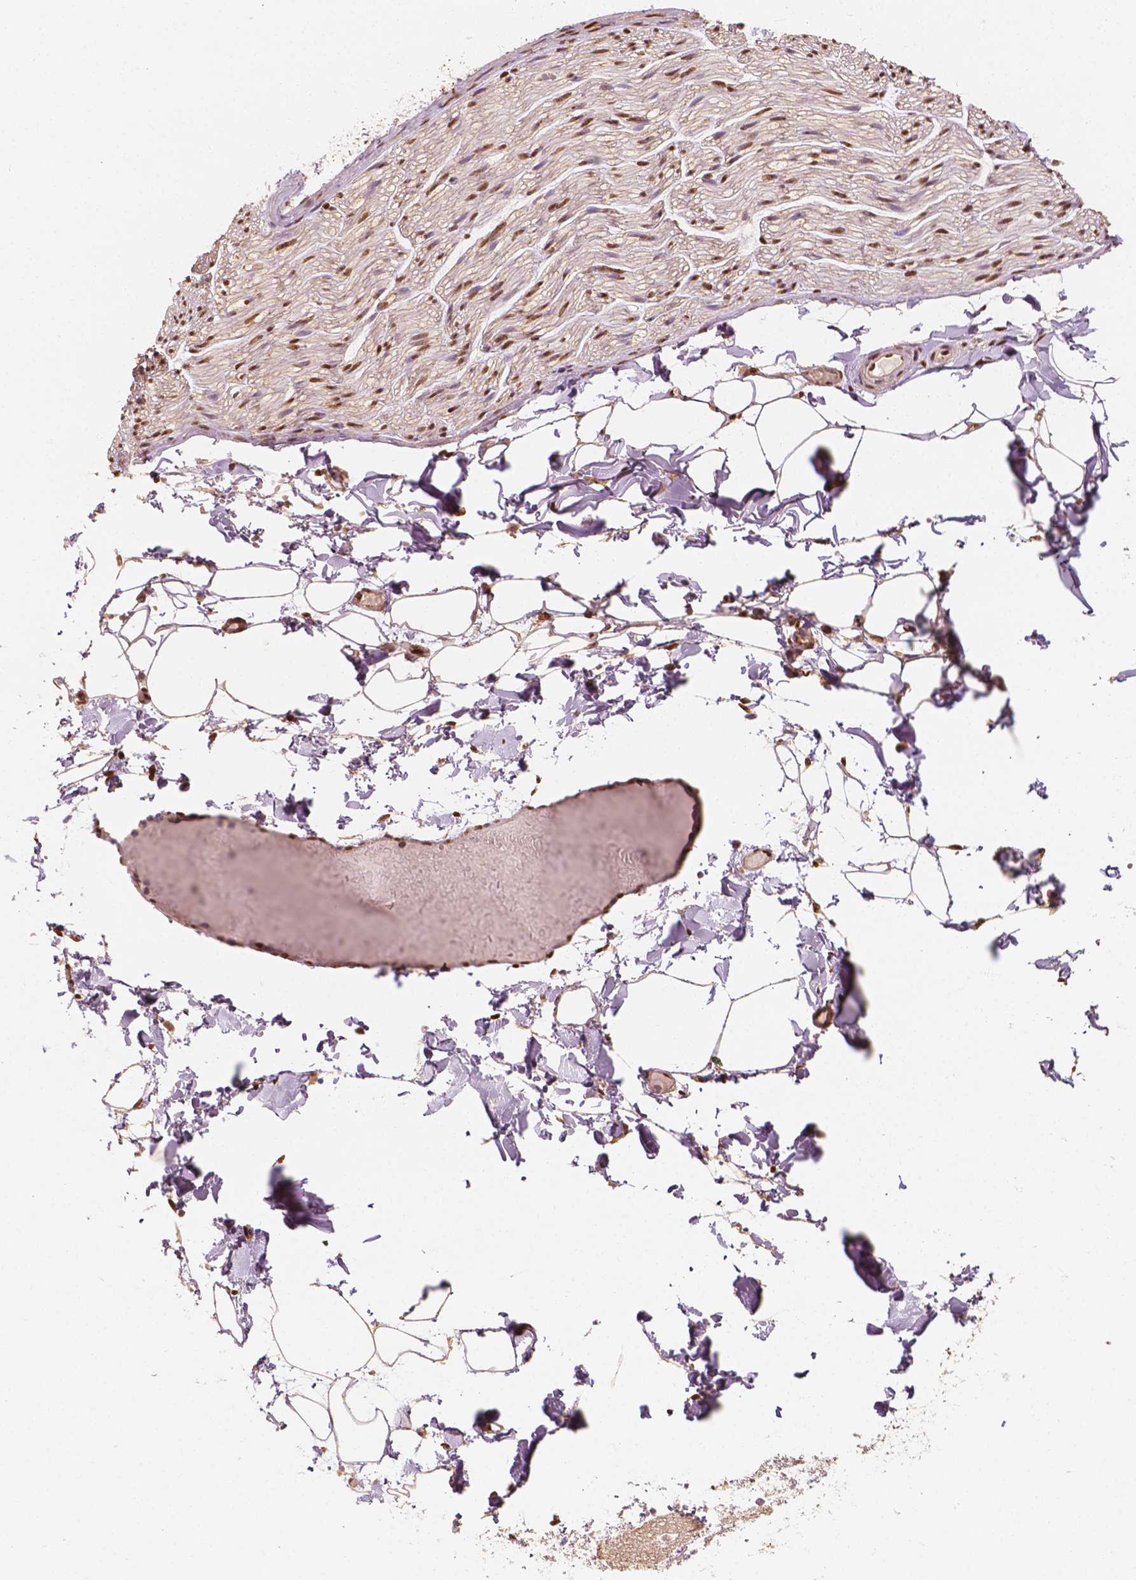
{"staining": {"intensity": "moderate", "quantity": "25%-75%", "location": "cytoplasmic/membranous,nuclear"}, "tissue": "adipose tissue", "cell_type": "Adipocytes", "image_type": "normal", "snomed": [{"axis": "morphology", "description": "Normal tissue, NOS"}, {"axis": "topography", "description": "Gallbladder"}, {"axis": "topography", "description": "Peripheral nerve tissue"}], "caption": "DAB immunohistochemical staining of normal human adipose tissue exhibits moderate cytoplasmic/membranous,nuclear protein expression in approximately 25%-75% of adipocytes. The protein of interest is stained brown, and the nuclei are stained in blue (DAB (3,3'-diaminobenzidine) IHC with brightfield microscopy, high magnification).", "gene": "TBC1D17", "patient": {"sex": "female", "age": 45}}